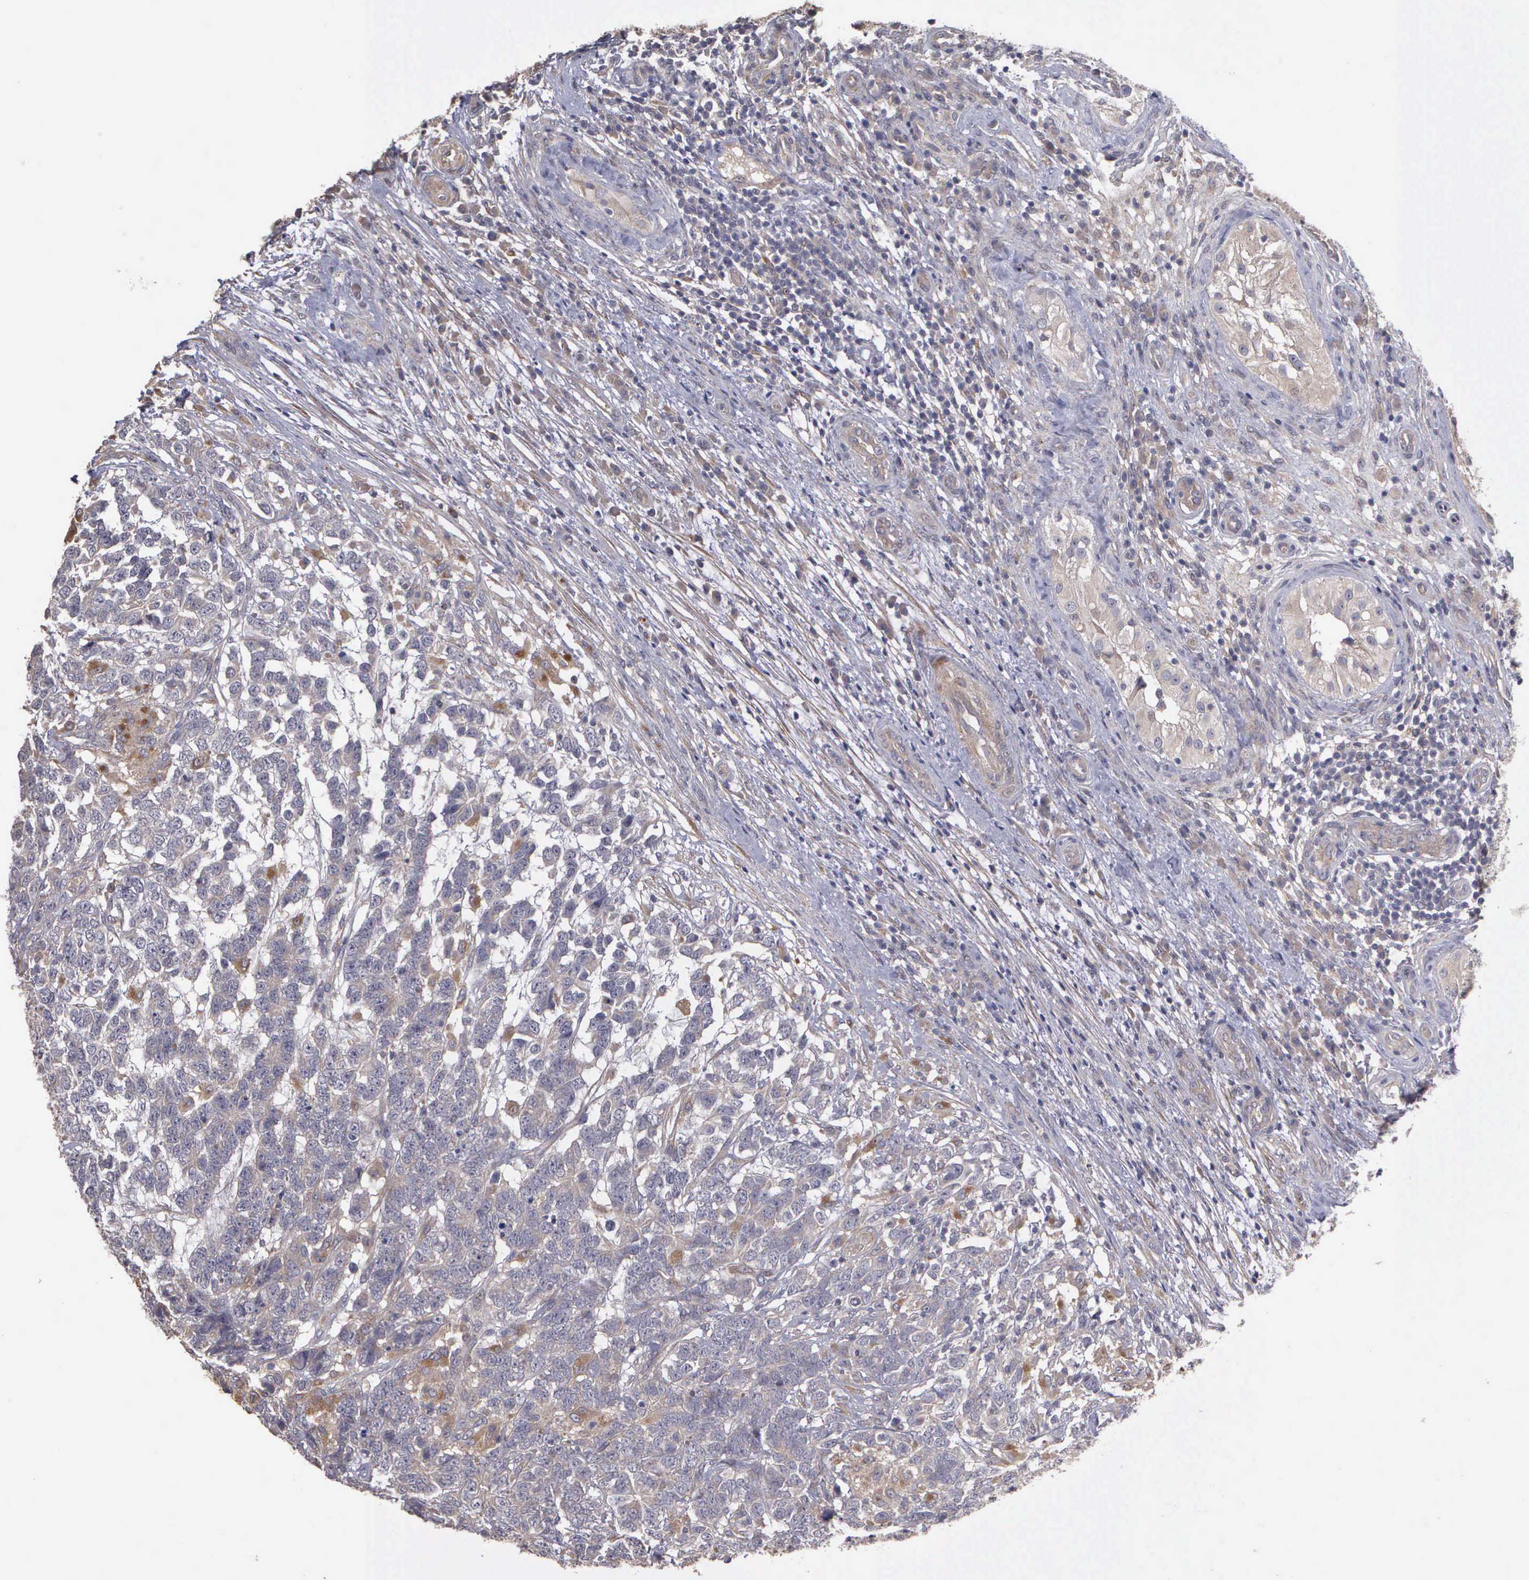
{"staining": {"intensity": "weak", "quantity": ">75%", "location": "cytoplasmic/membranous"}, "tissue": "testis cancer", "cell_type": "Tumor cells", "image_type": "cancer", "snomed": [{"axis": "morphology", "description": "Carcinoma, Embryonal, NOS"}, {"axis": "topography", "description": "Testis"}], "caption": "Human testis embryonal carcinoma stained with a brown dye demonstrates weak cytoplasmic/membranous positive positivity in about >75% of tumor cells.", "gene": "RTL10", "patient": {"sex": "male", "age": 26}}